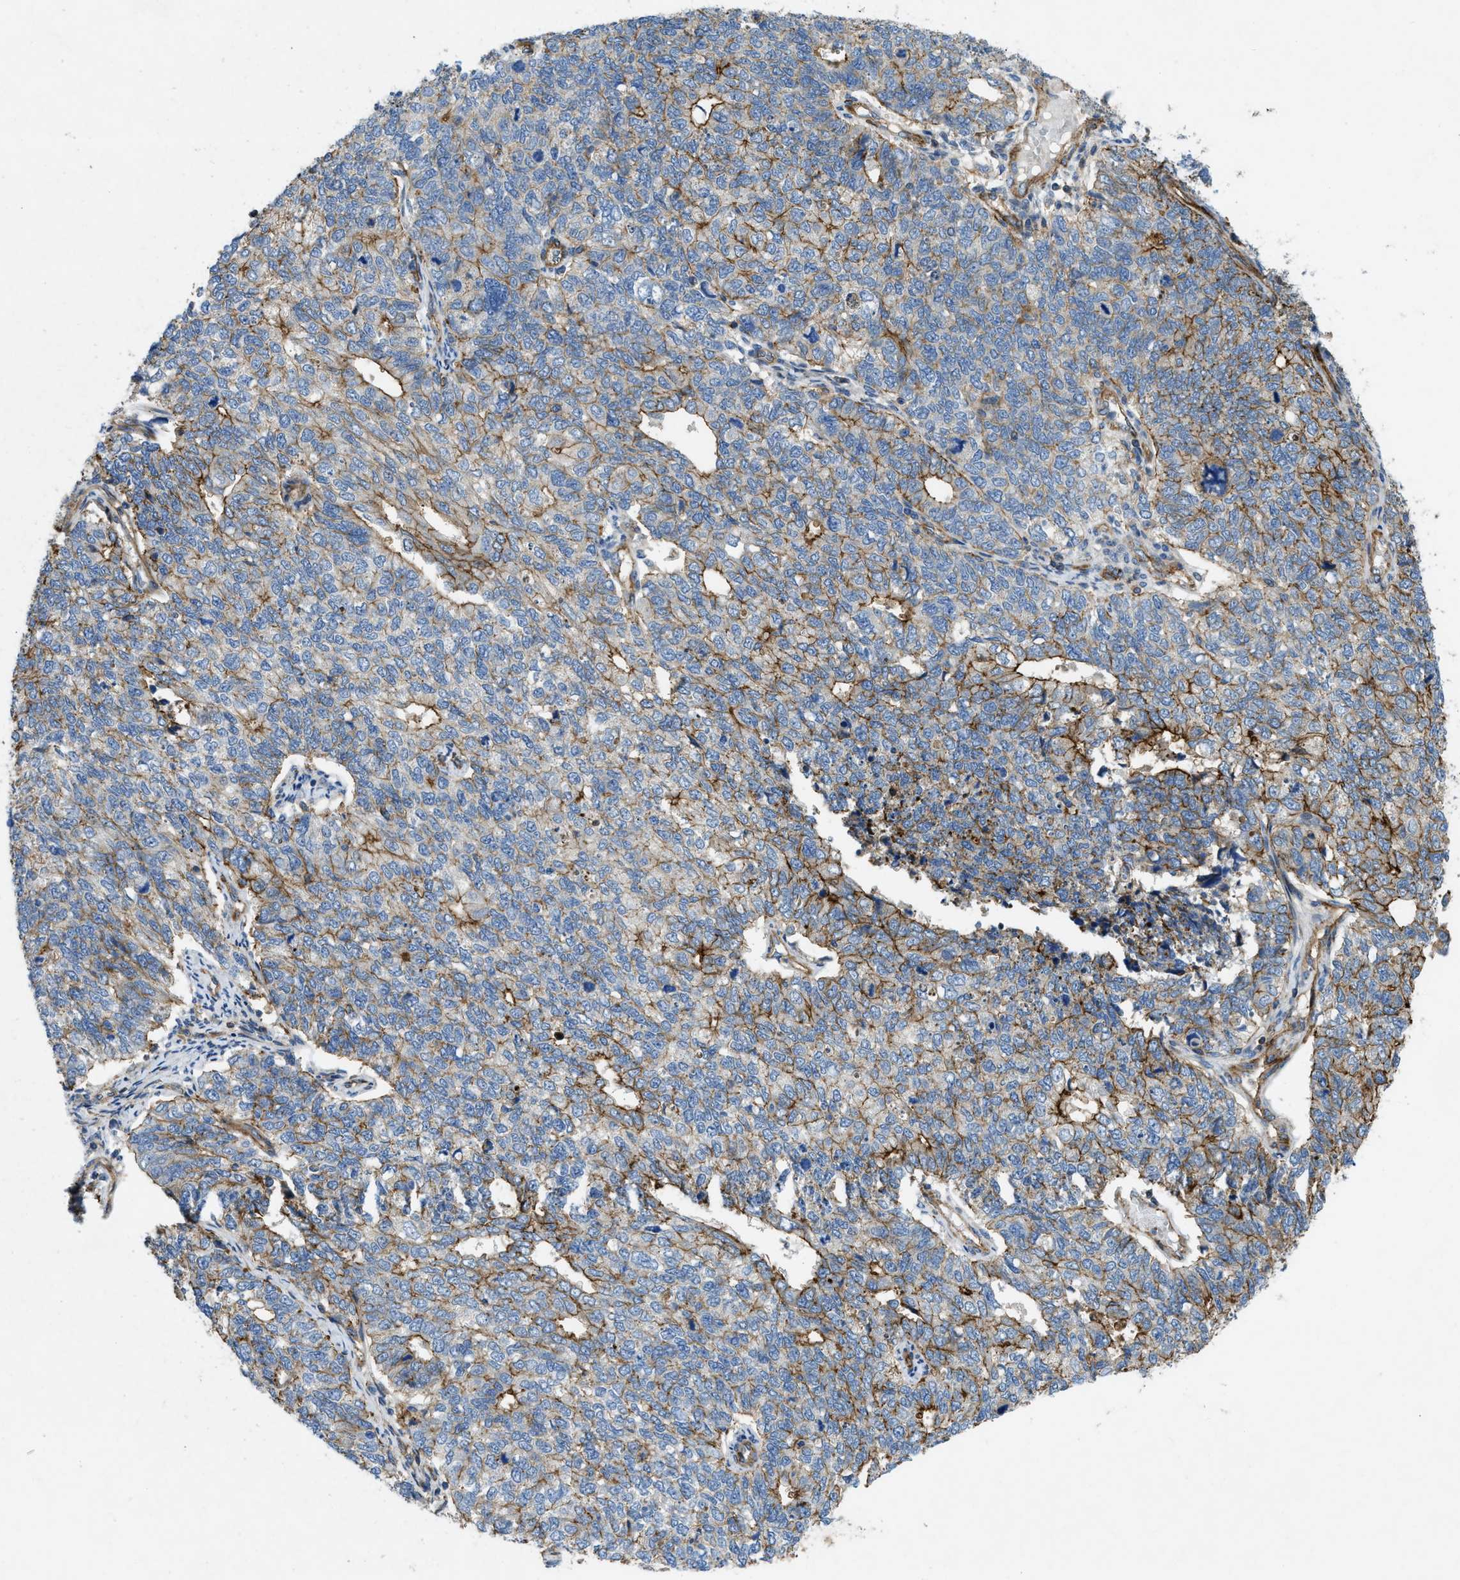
{"staining": {"intensity": "moderate", "quantity": "25%-75%", "location": "cytoplasmic/membranous"}, "tissue": "cervical cancer", "cell_type": "Tumor cells", "image_type": "cancer", "snomed": [{"axis": "morphology", "description": "Squamous cell carcinoma, NOS"}, {"axis": "topography", "description": "Cervix"}], "caption": "Human cervical cancer stained for a protein (brown) exhibits moderate cytoplasmic/membranous positive staining in approximately 25%-75% of tumor cells.", "gene": "NYNRIN", "patient": {"sex": "female", "age": 63}}